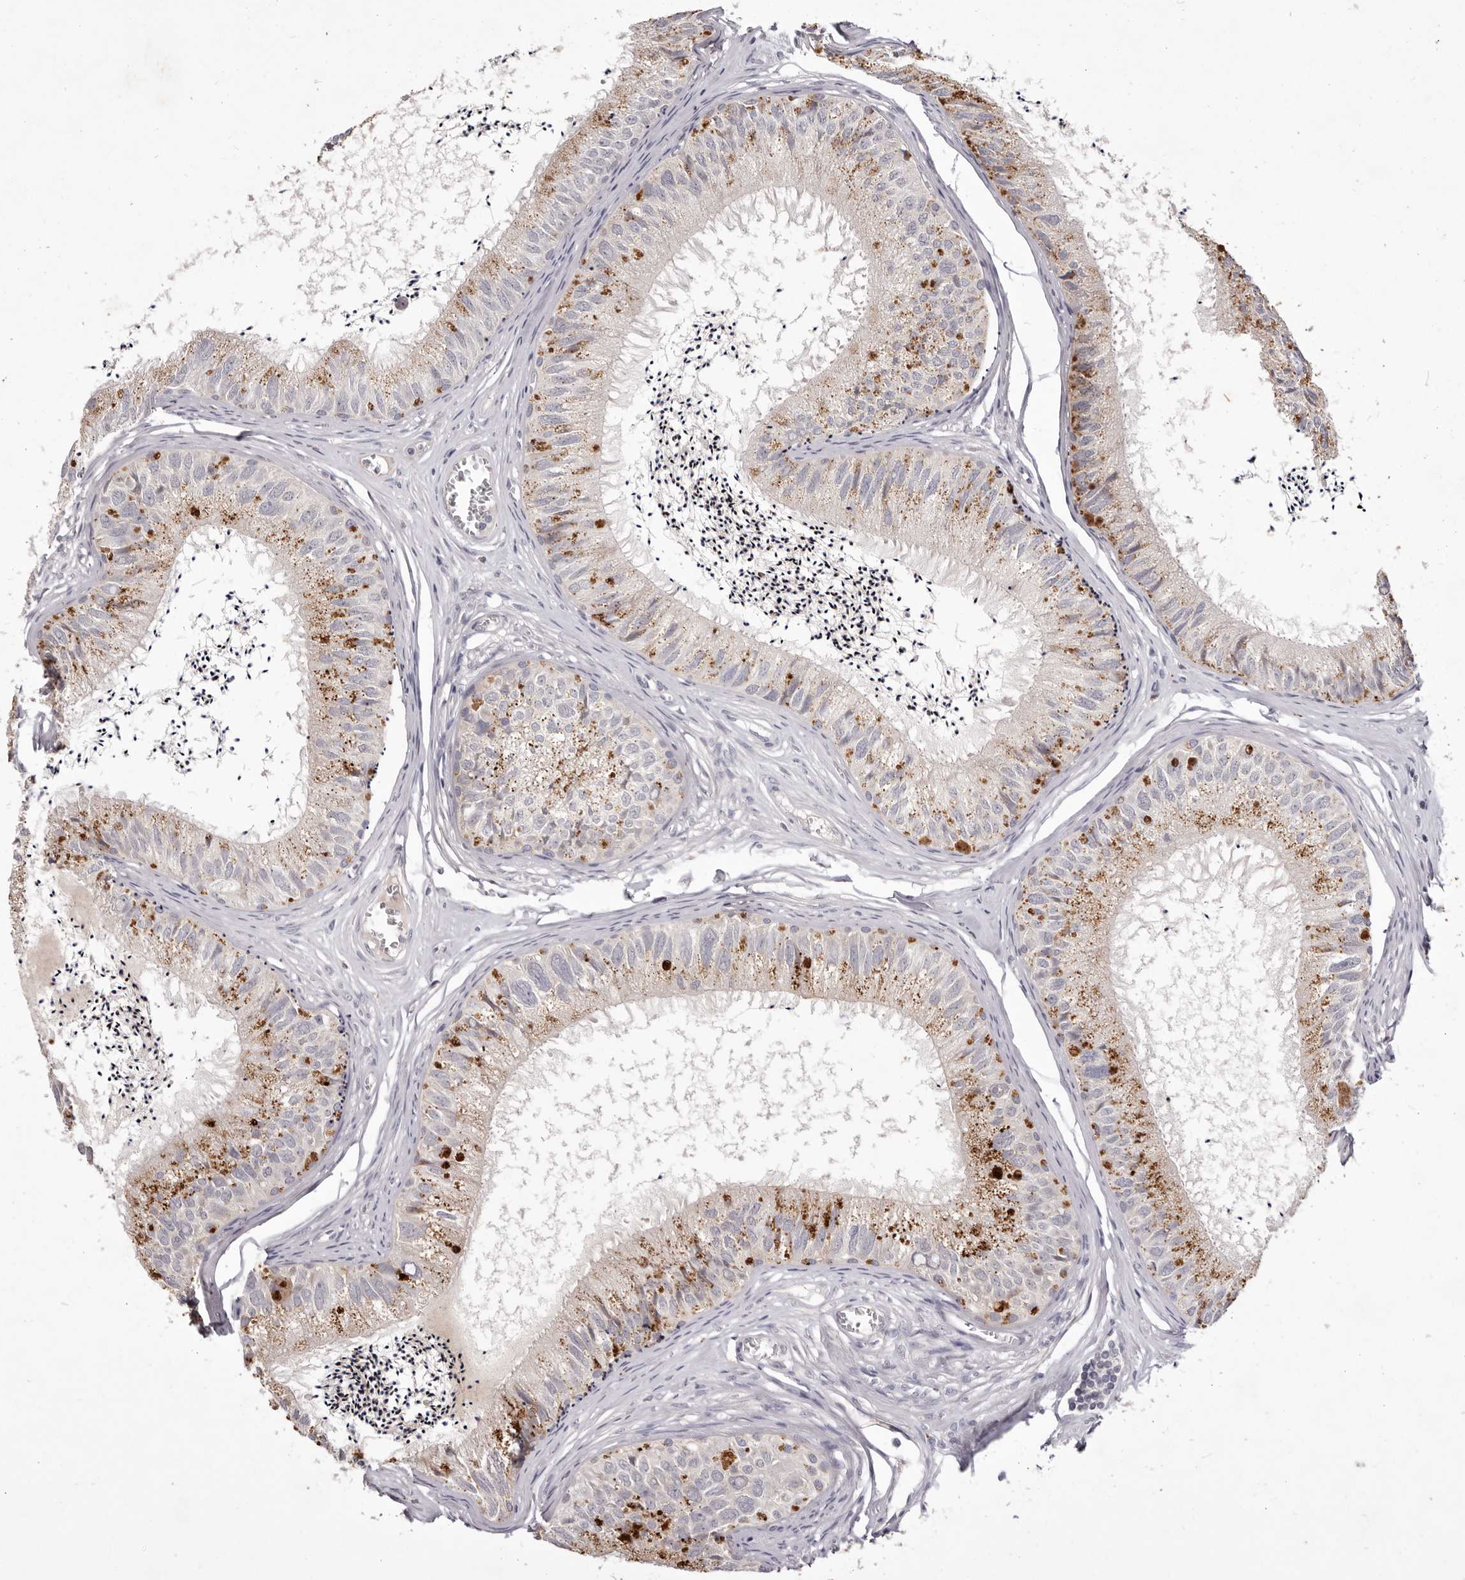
{"staining": {"intensity": "moderate", "quantity": "25%-75%", "location": "cytoplasmic/membranous"}, "tissue": "epididymis", "cell_type": "Glandular cells", "image_type": "normal", "snomed": [{"axis": "morphology", "description": "Normal tissue, NOS"}, {"axis": "topography", "description": "Epididymis"}], "caption": "This photomicrograph shows unremarkable epididymis stained with immunohistochemistry to label a protein in brown. The cytoplasmic/membranous of glandular cells show moderate positivity for the protein. Nuclei are counter-stained blue.", "gene": "GARNL3", "patient": {"sex": "male", "age": 79}}